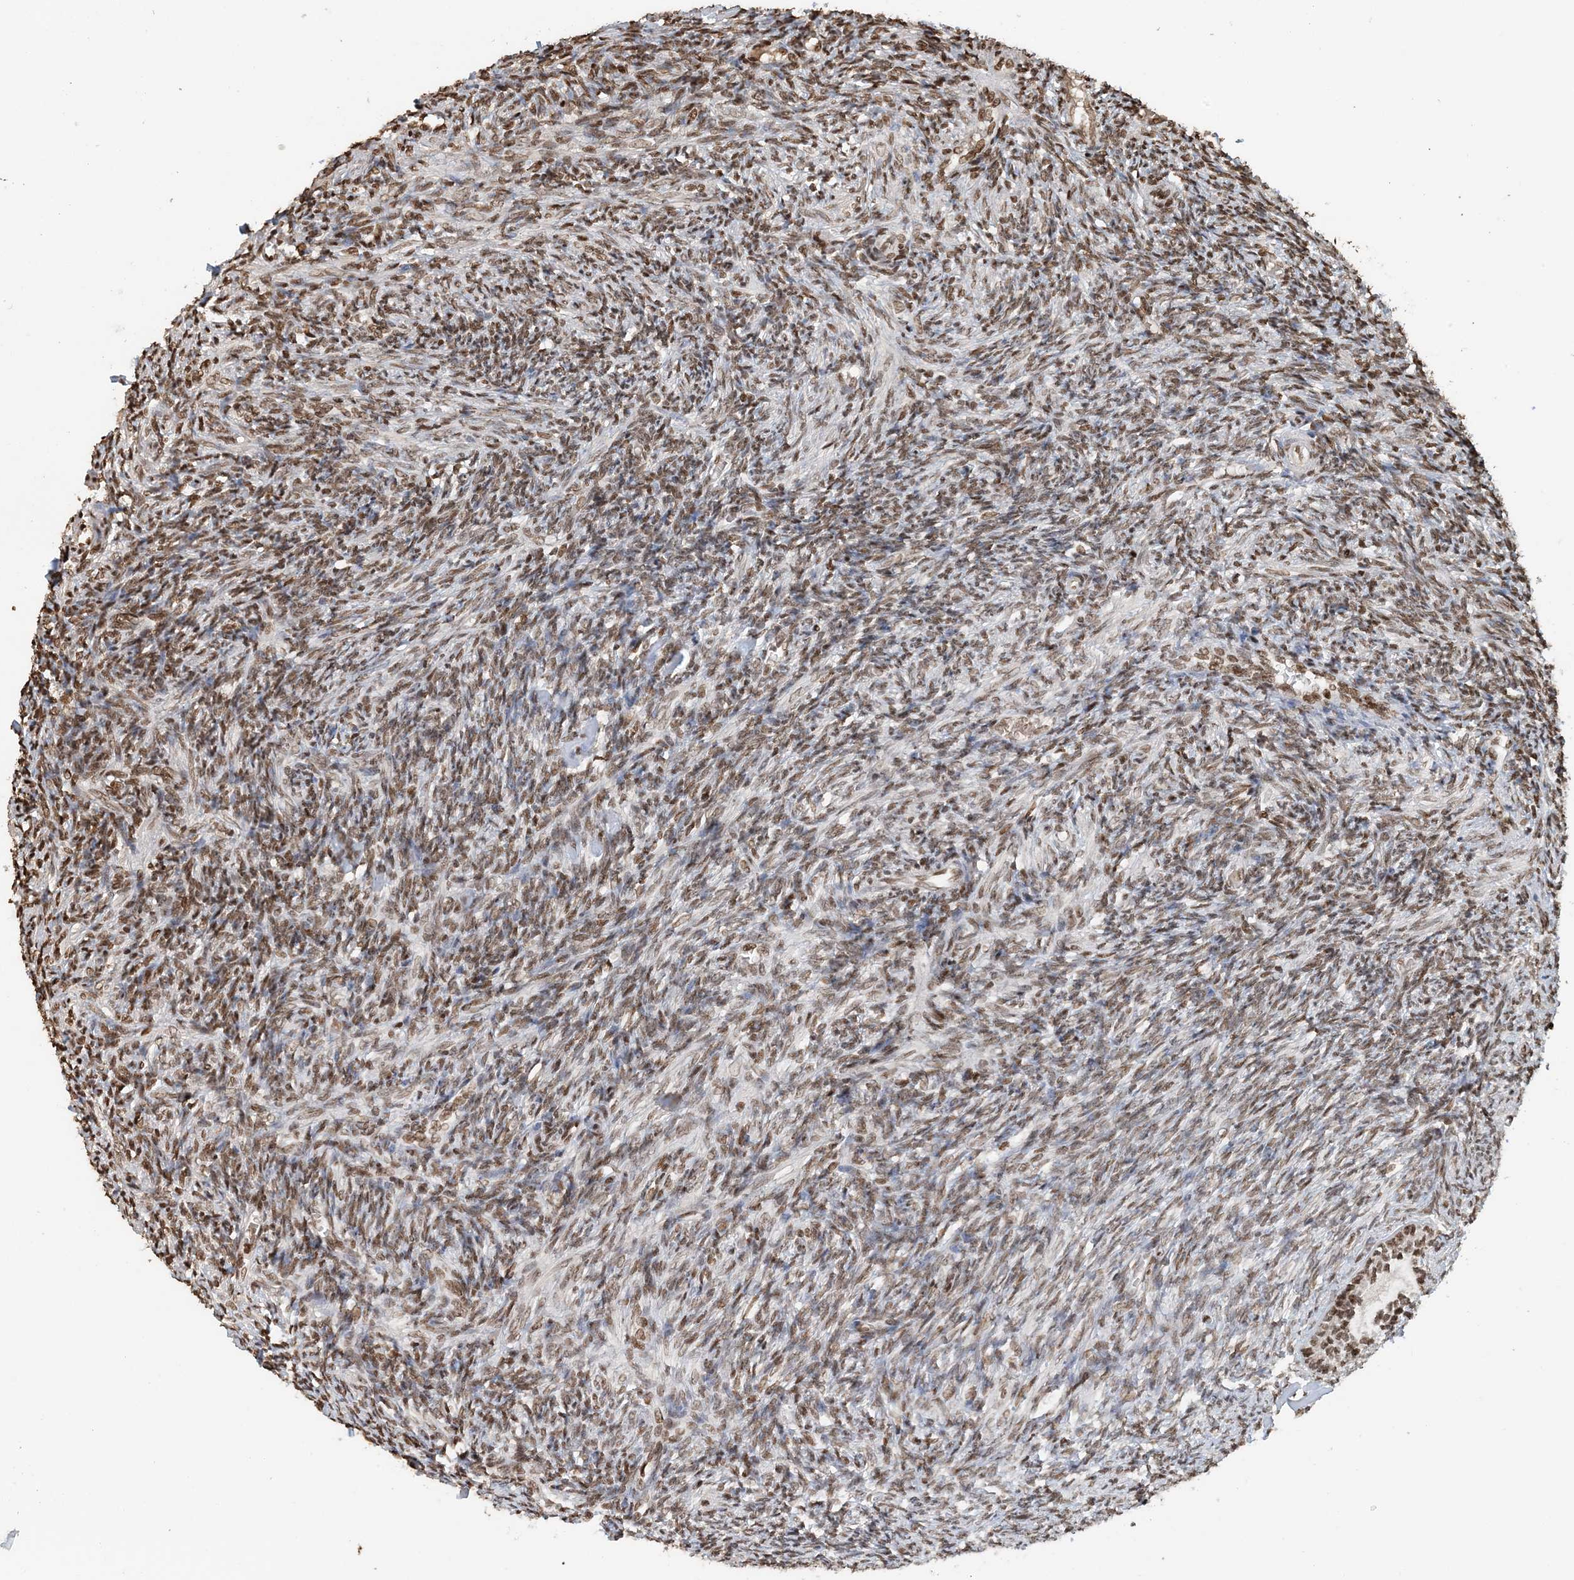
{"staining": {"intensity": "moderate", "quantity": ">75%", "location": "nuclear"}, "tissue": "ovary", "cell_type": "Ovarian stroma cells", "image_type": "normal", "snomed": [{"axis": "morphology", "description": "Normal tissue, NOS"}, {"axis": "topography", "description": "Ovary"}], "caption": "A high-resolution image shows immunohistochemistry staining of benign ovary, which exhibits moderate nuclear expression in about >75% of ovarian stroma cells.", "gene": "H3", "patient": {"sex": "female", "age": 27}}